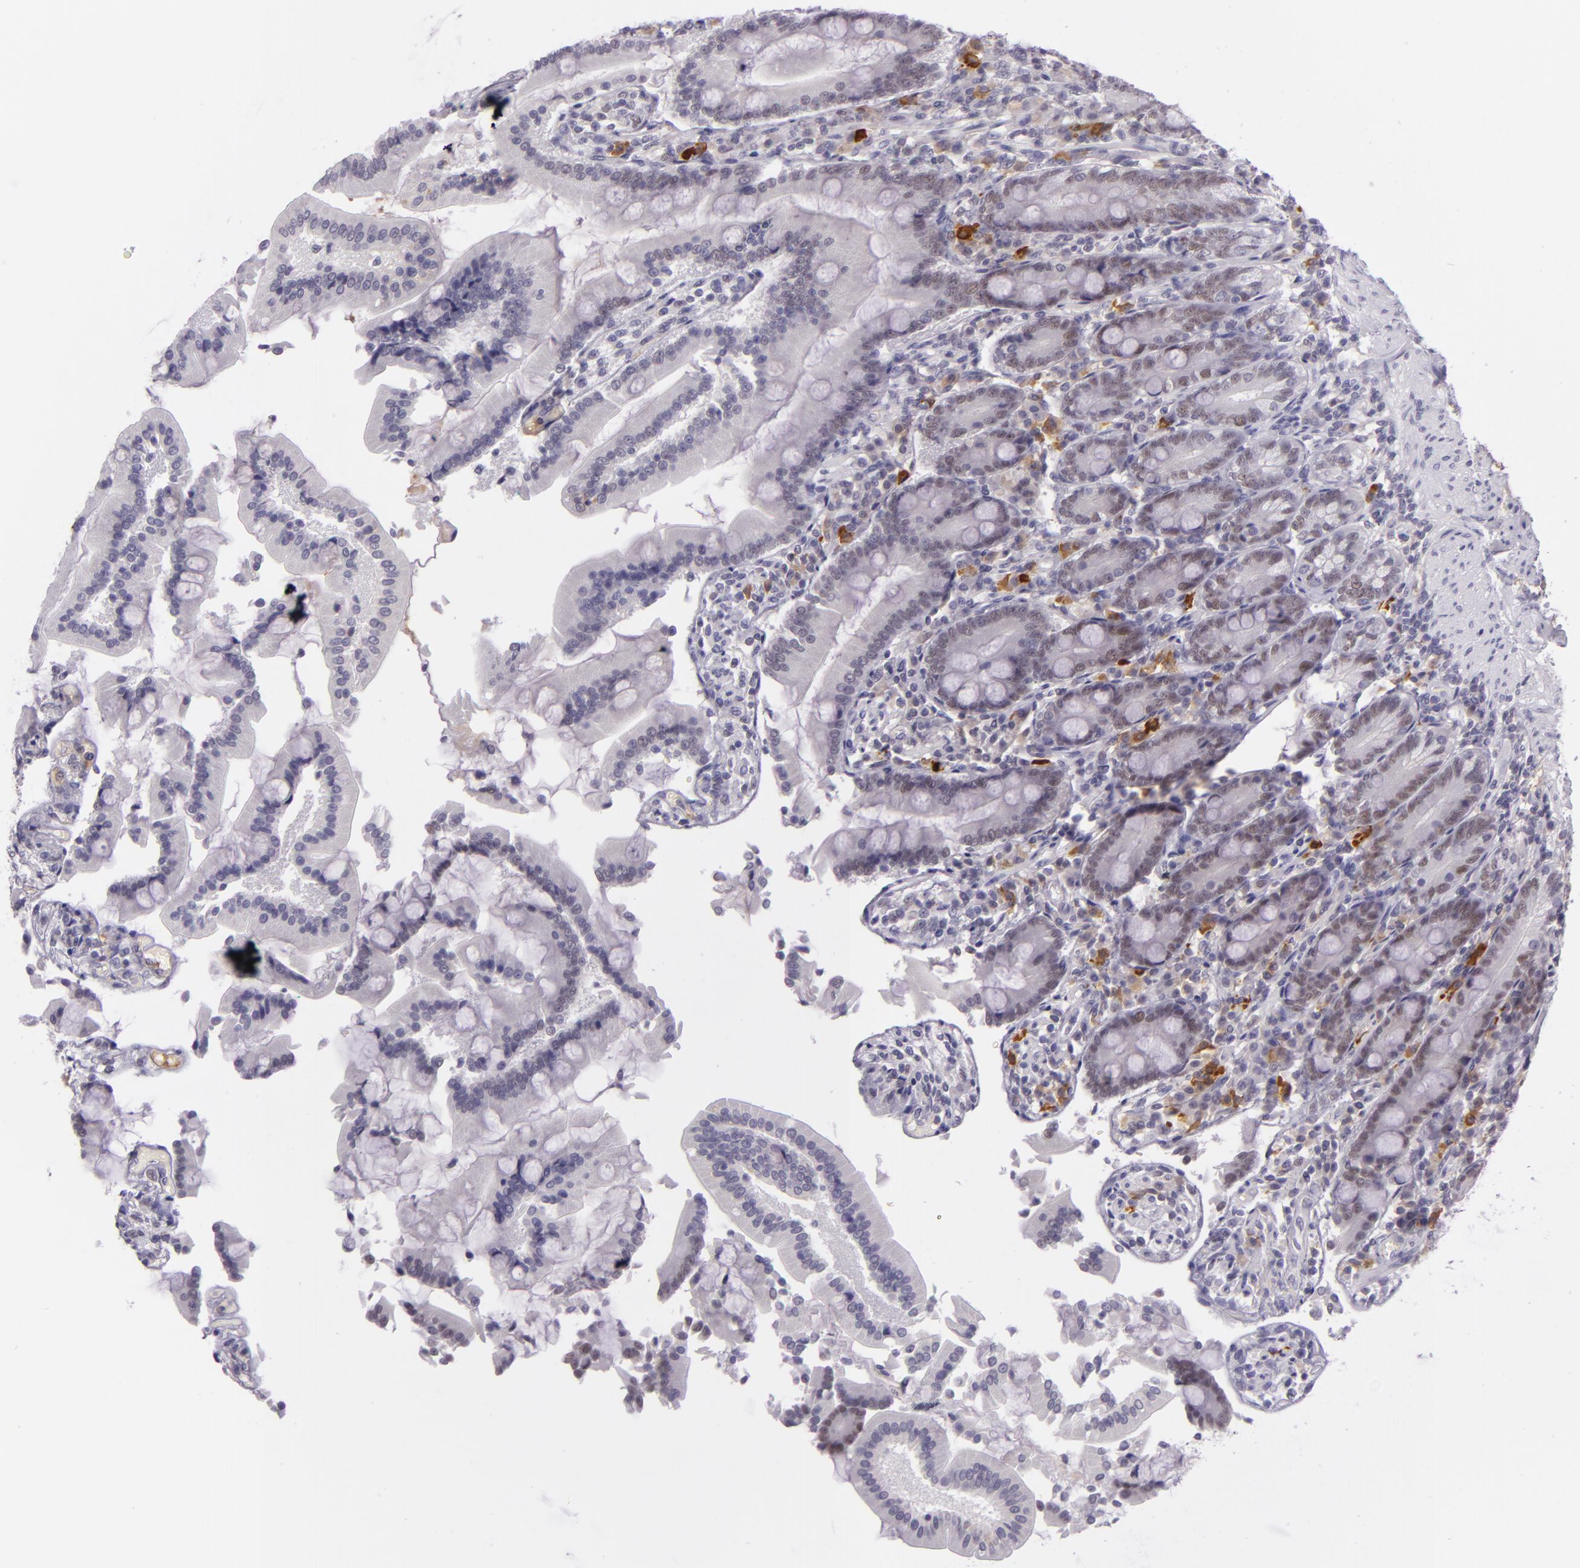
{"staining": {"intensity": "moderate", "quantity": ">75%", "location": "nuclear"}, "tissue": "duodenum", "cell_type": "Glandular cells", "image_type": "normal", "snomed": [{"axis": "morphology", "description": "Normal tissue, NOS"}, {"axis": "topography", "description": "Duodenum"}], "caption": "Immunohistochemistry (IHC) staining of unremarkable duodenum, which demonstrates medium levels of moderate nuclear staining in about >75% of glandular cells indicating moderate nuclear protein staining. The staining was performed using DAB (3,3'-diaminobenzidine) (brown) for protein detection and nuclei were counterstained in hematoxylin (blue).", "gene": "CHEK2", "patient": {"sex": "female", "age": 64}}